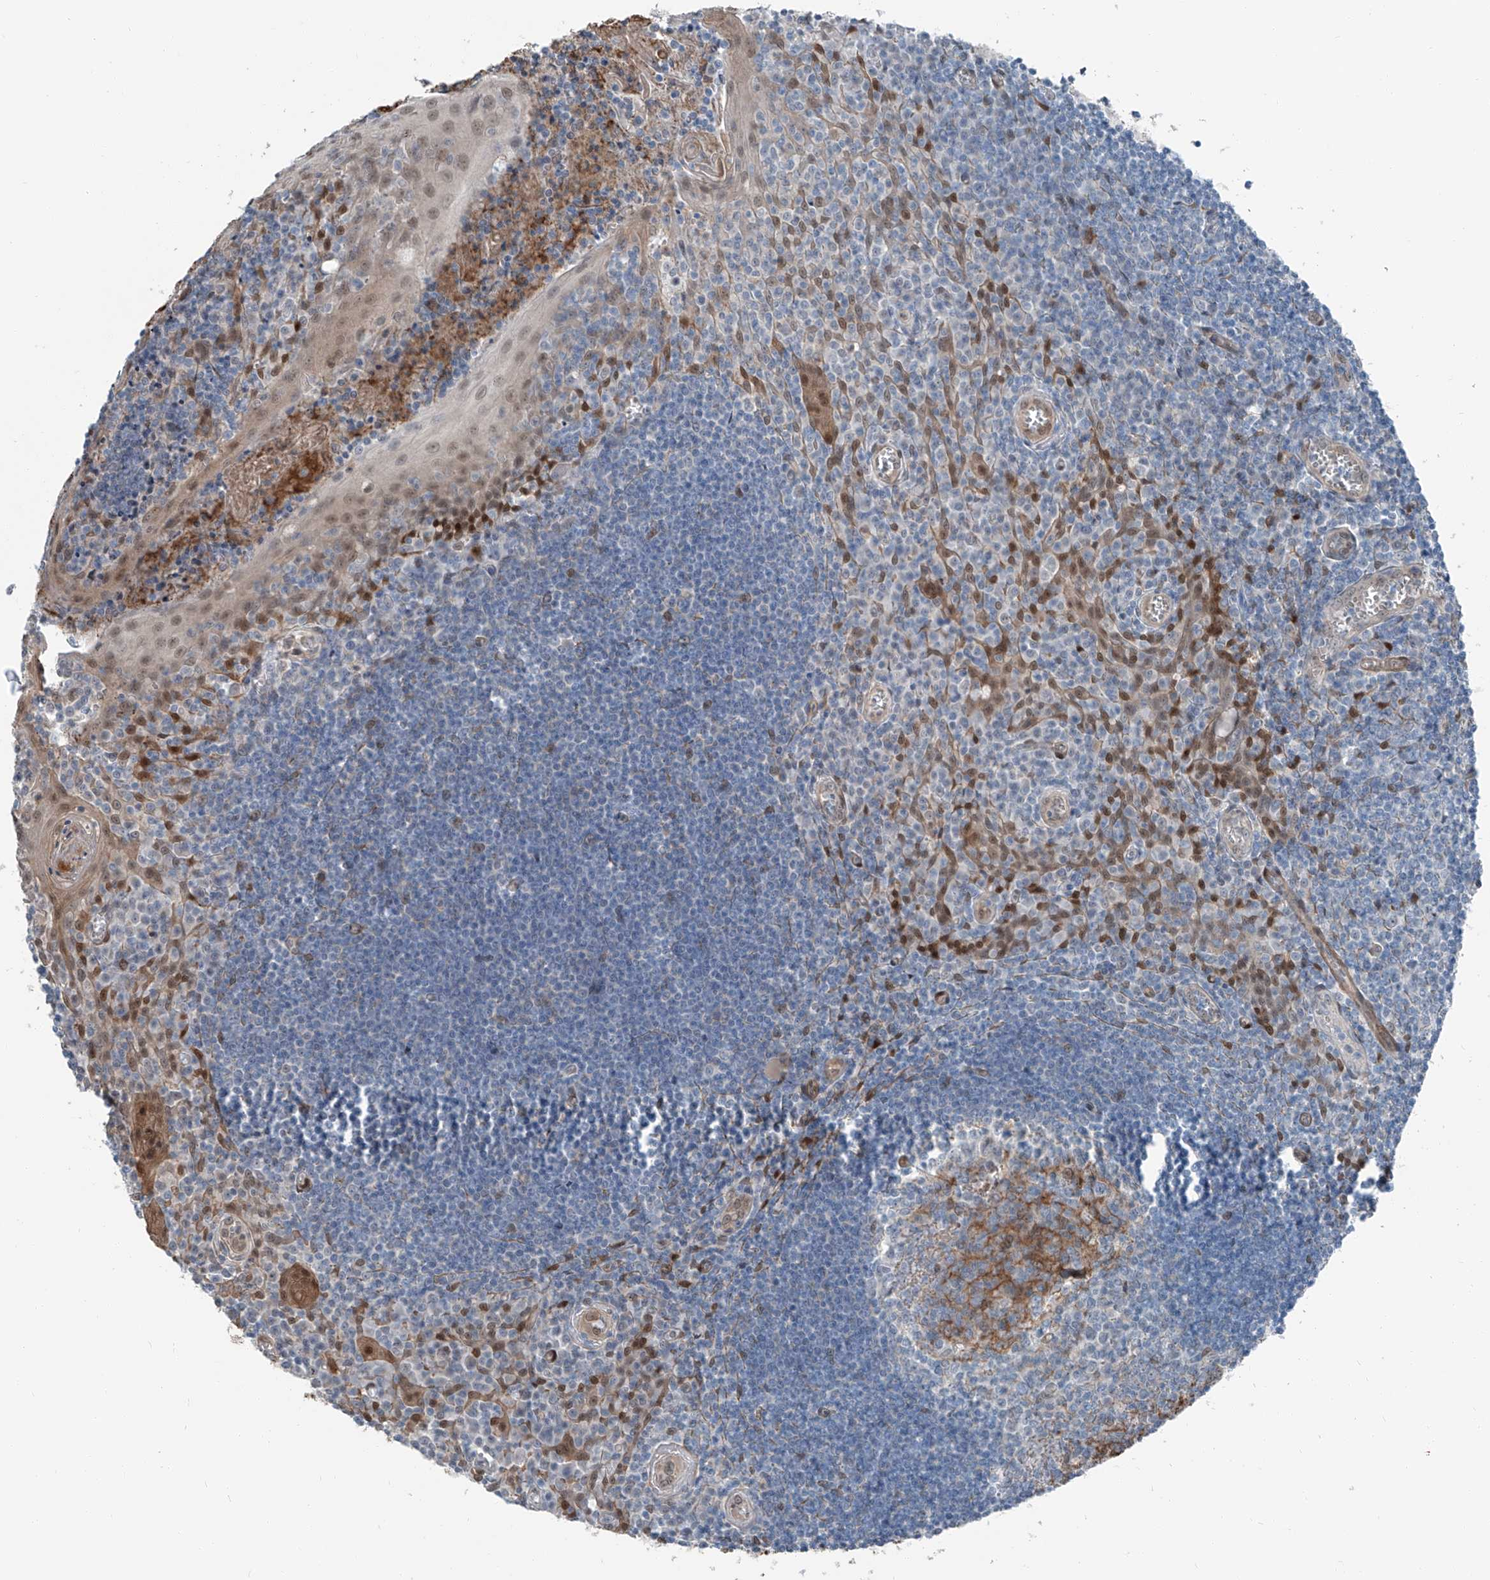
{"staining": {"intensity": "negative", "quantity": "none", "location": "none"}, "tissue": "tonsil", "cell_type": "Germinal center cells", "image_type": "normal", "snomed": [{"axis": "morphology", "description": "Normal tissue, NOS"}, {"axis": "topography", "description": "Tonsil"}], "caption": "Protein analysis of benign tonsil exhibits no significant staining in germinal center cells.", "gene": "HSPA6", "patient": {"sex": "male", "age": 27}}